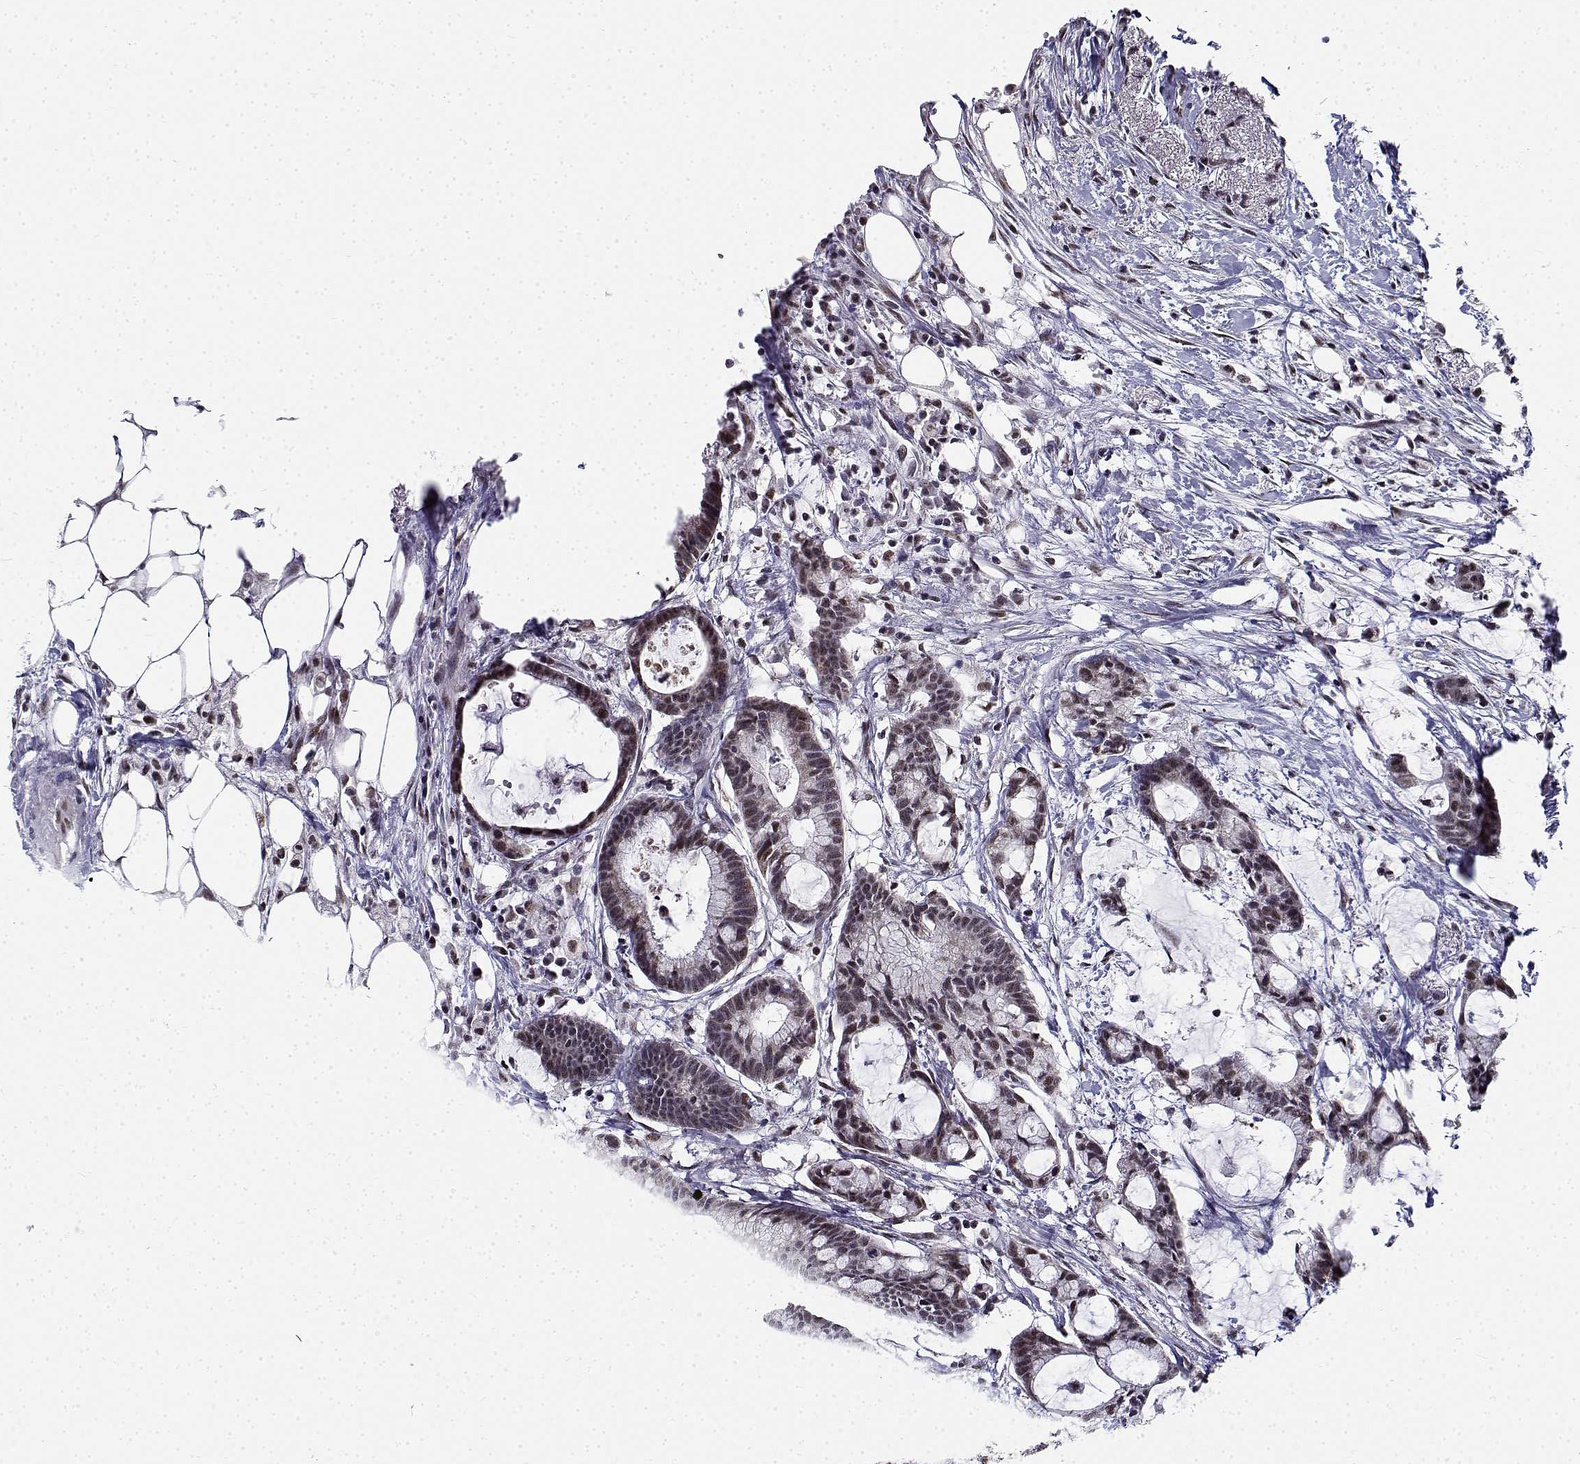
{"staining": {"intensity": "weak", "quantity": "25%-75%", "location": "nuclear"}, "tissue": "colorectal cancer", "cell_type": "Tumor cells", "image_type": "cancer", "snomed": [{"axis": "morphology", "description": "Adenocarcinoma, NOS"}, {"axis": "topography", "description": "Colon"}], "caption": "DAB (3,3'-diaminobenzidine) immunohistochemical staining of human adenocarcinoma (colorectal) demonstrates weak nuclear protein staining in approximately 25%-75% of tumor cells.", "gene": "BCAS2", "patient": {"sex": "female", "age": 78}}